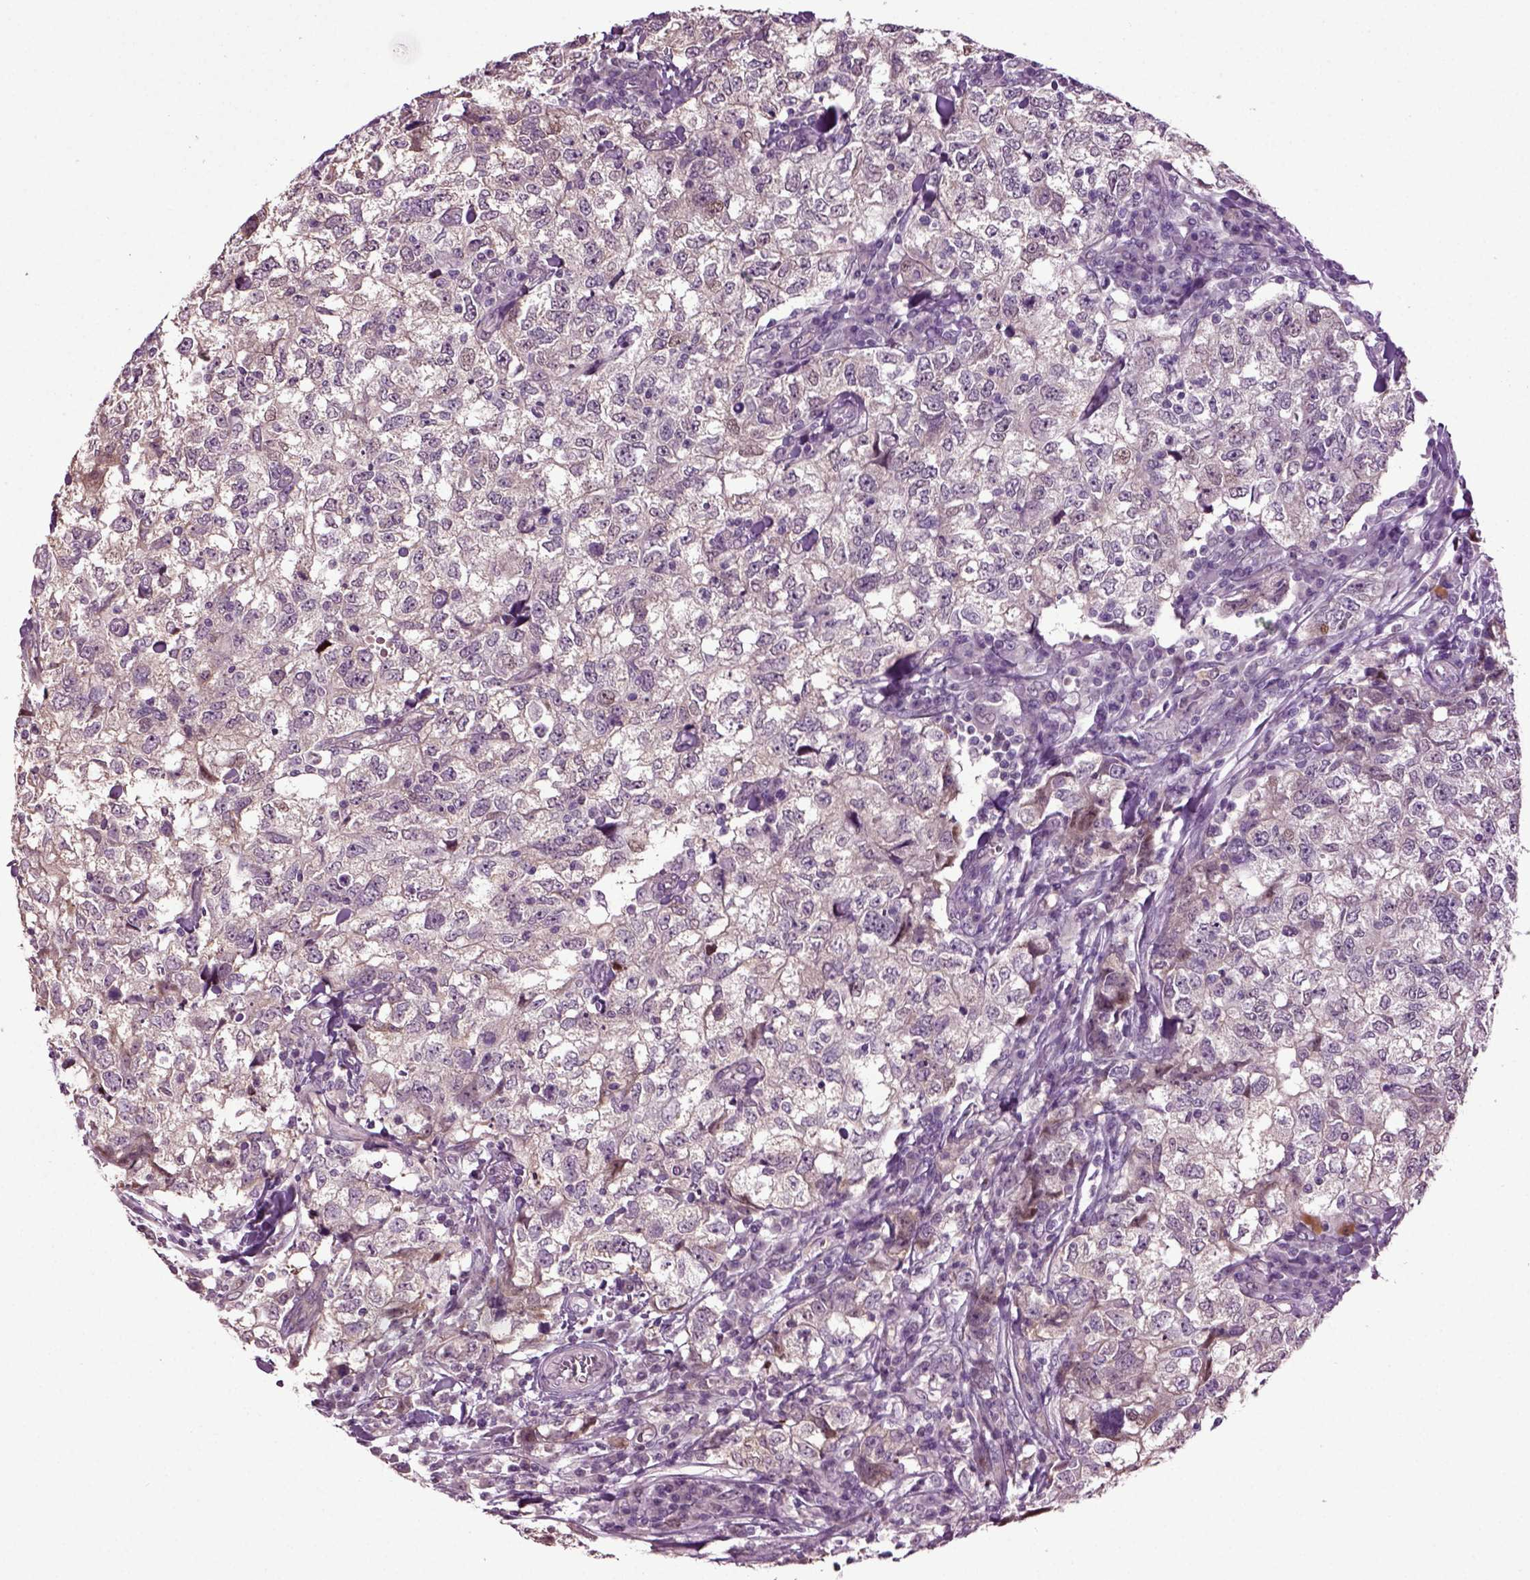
{"staining": {"intensity": "negative", "quantity": "none", "location": "none"}, "tissue": "breast cancer", "cell_type": "Tumor cells", "image_type": "cancer", "snomed": [{"axis": "morphology", "description": "Duct carcinoma"}, {"axis": "topography", "description": "Breast"}], "caption": "IHC histopathology image of neoplastic tissue: breast cancer (infiltrating ductal carcinoma) stained with DAB exhibits no significant protein positivity in tumor cells.", "gene": "PLCH2", "patient": {"sex": "female", "age": 30}}